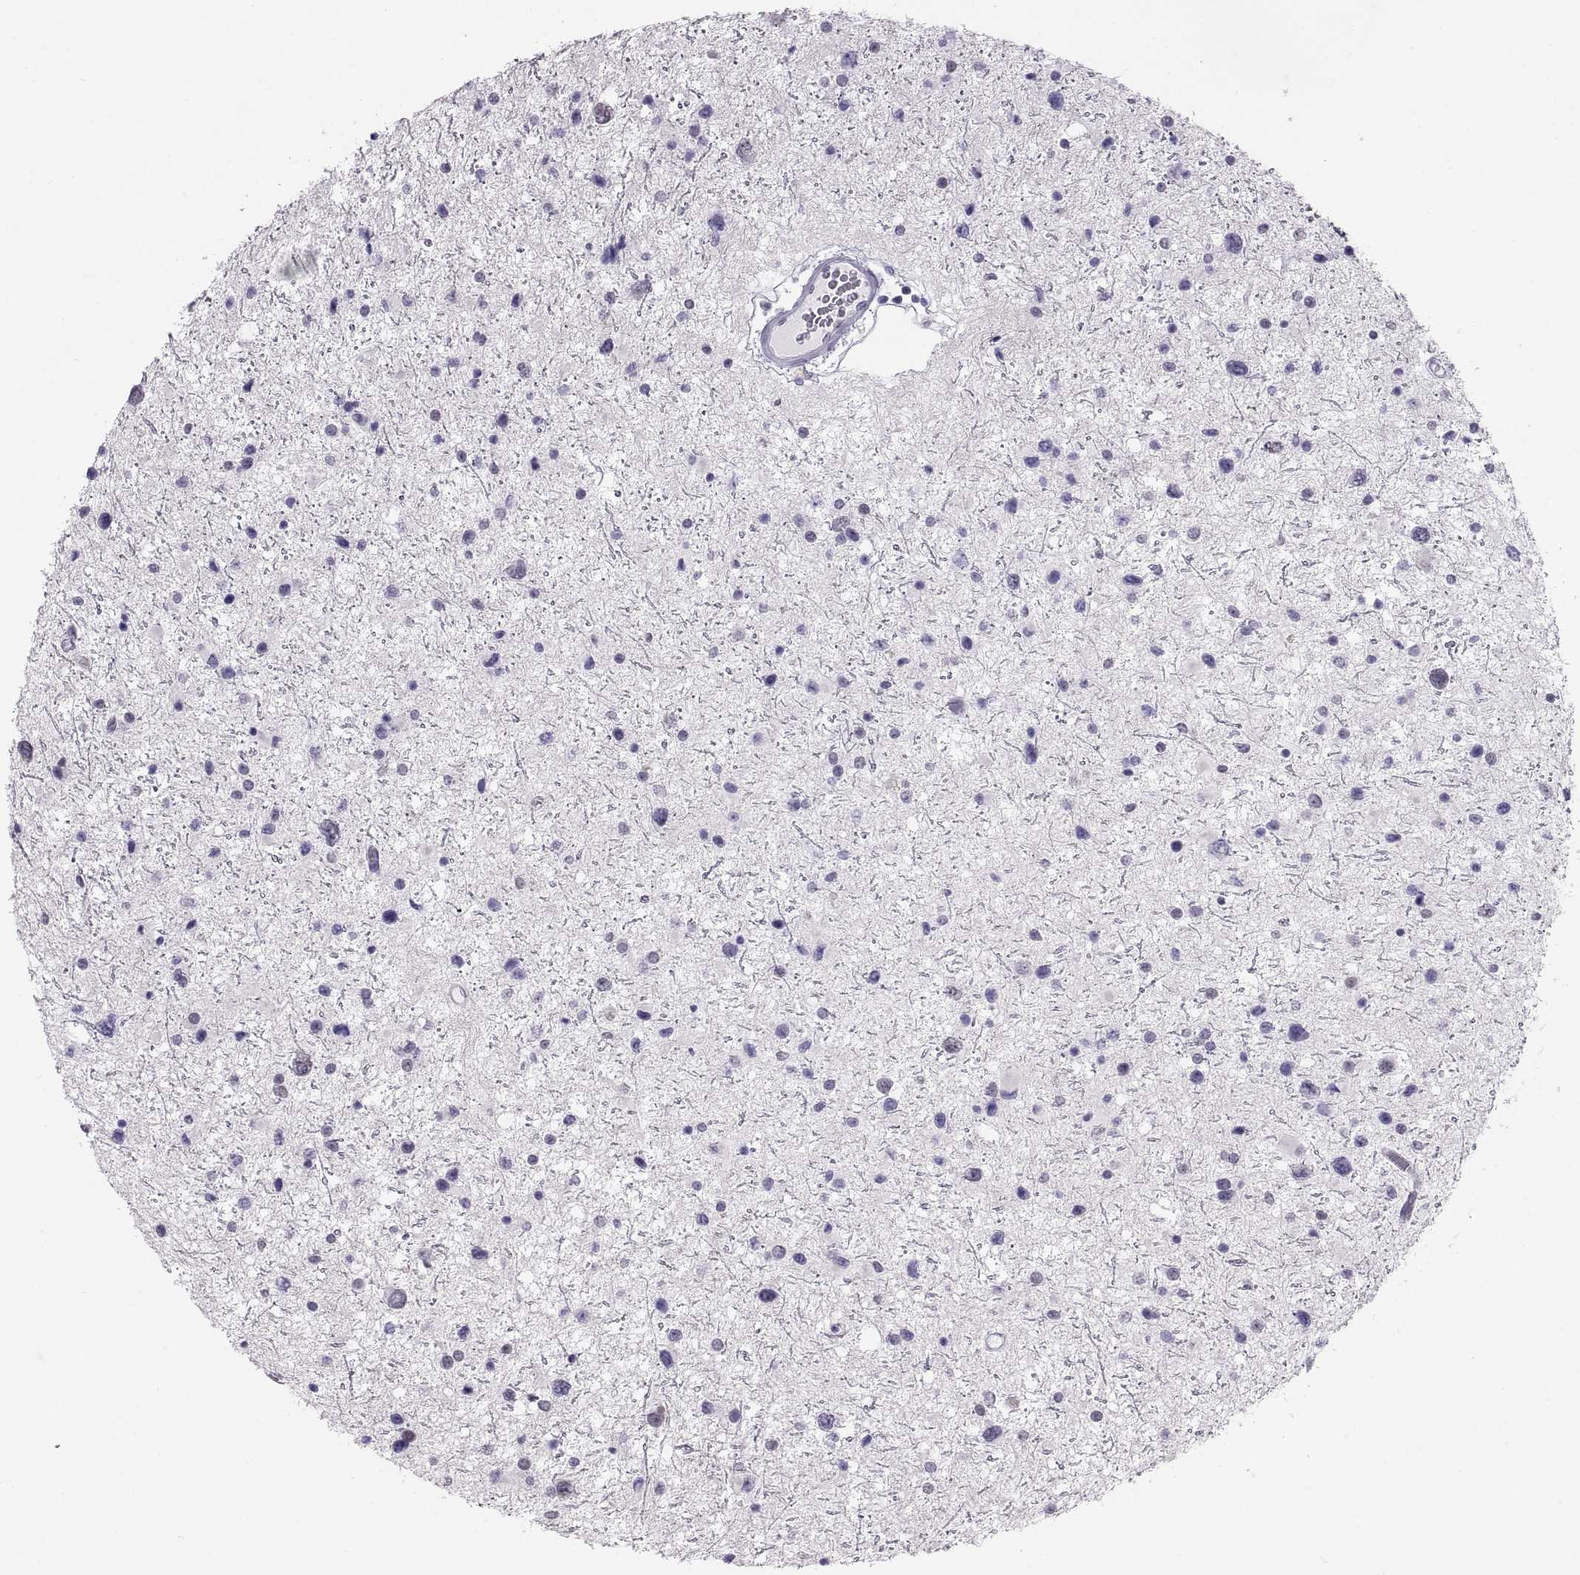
{"staining": {"intensity": "negative", "quantity": "none", "location": "none"}, "tissue": "glioma", "cell_type": "Tumor cells", "image_type": "cancer", "snomed": [{"axis": "morphology", "description": "Glioma, malignant, Low grade"}, {"axis": "topography", "description": "Brain"}], "caption": "Human glioma stained for a protein using immunohistochemistry displays no expression in tumor cells.", "gene": "CARTPT", "patient": {"sex": "female", "age": 32}}